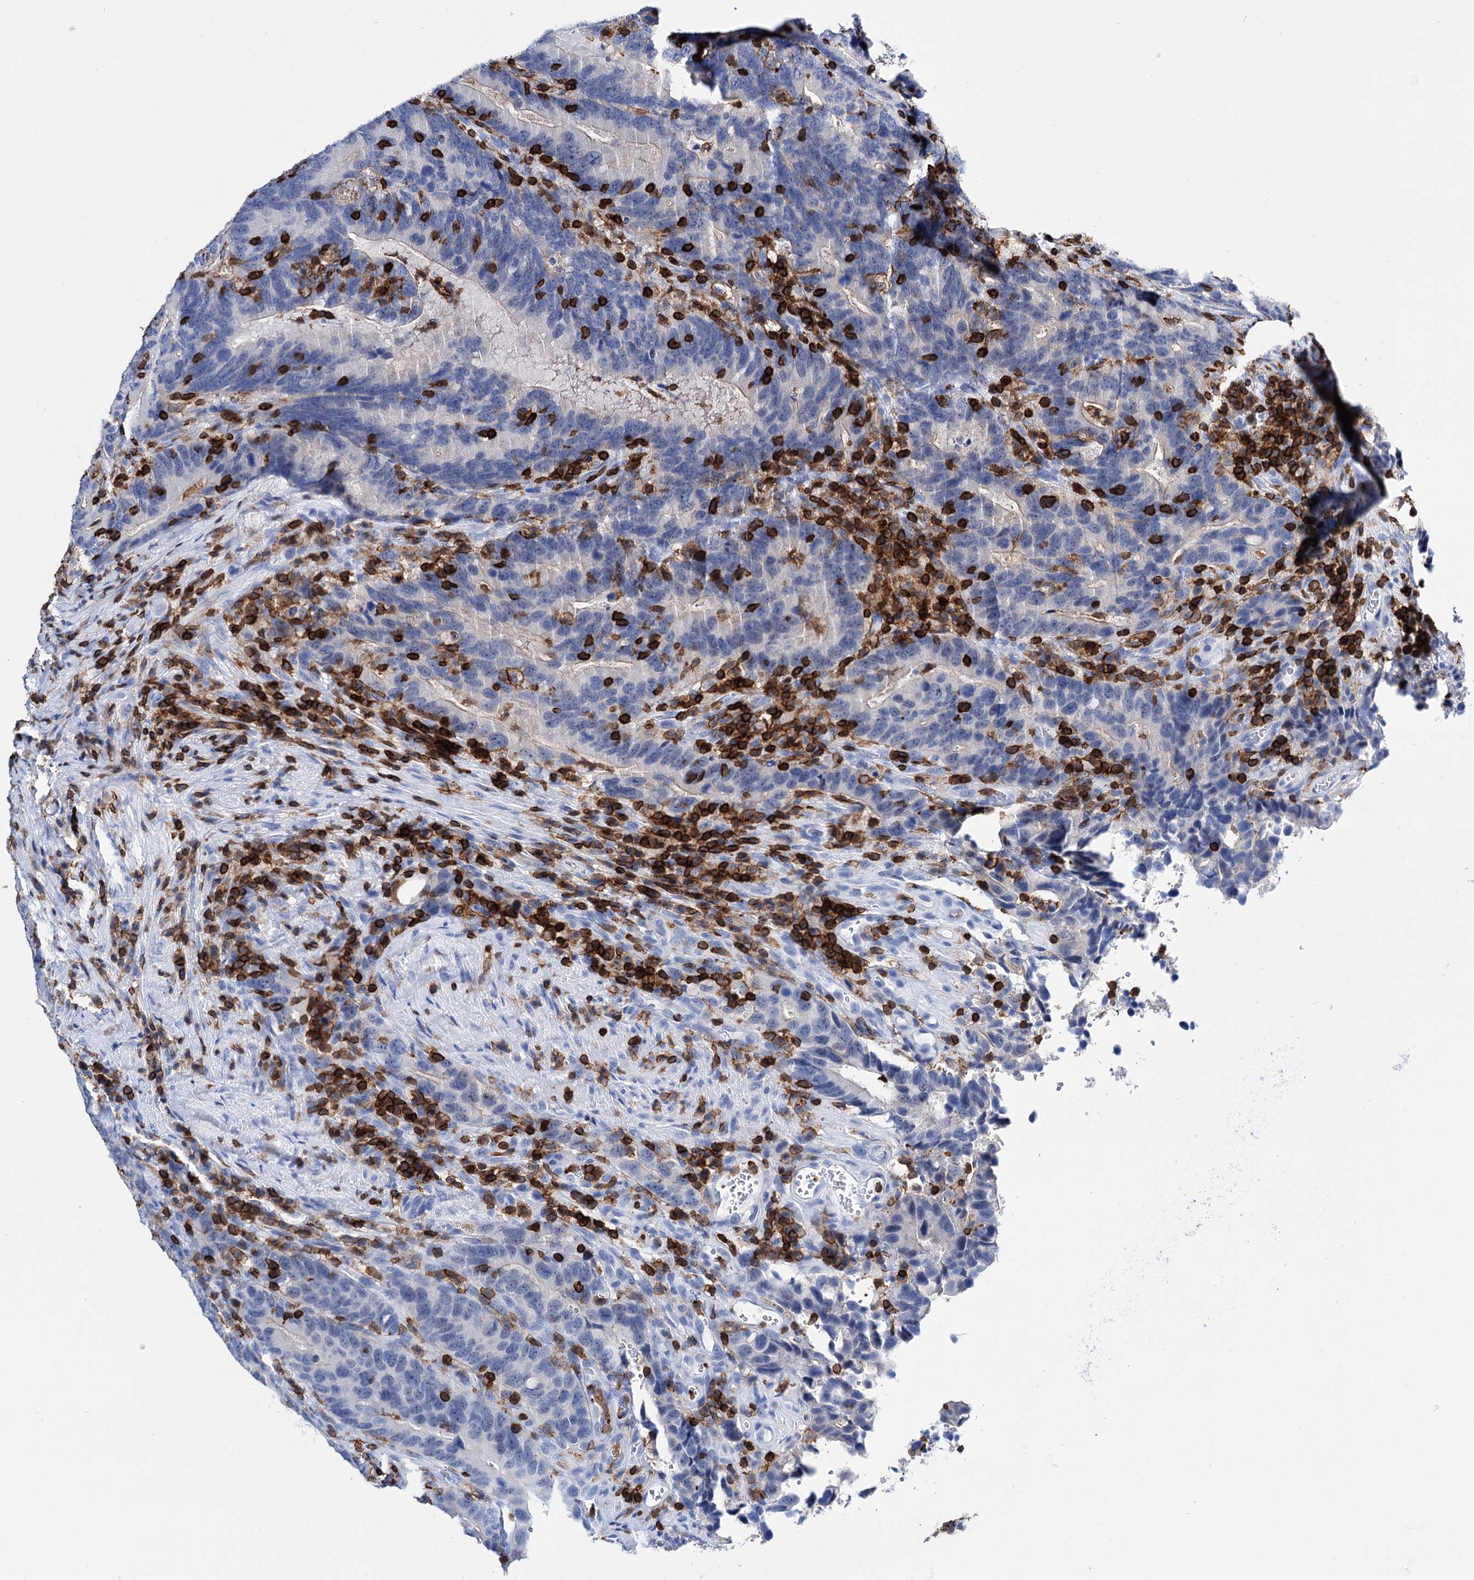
{"staining": {"intensity": "negative", "quantity": "none", "location": "none"}, "tissue": "colorectal cancer", "cell_type": "Tumor cells", "image_type": "cancer", "snomed": [{"axis": "morphology", "description": "Adenocarcinoma, NOS"}, {"axis": "topography", "description": "Colon"}], "caption": "High magnification brightfield microscopy of colorectal cancer (adenocarcinoma) stained with DAB (brown) and counterstained with hematoxylin (blue): tumor cells show no significant expression.", "gene": "DEF6", "patient": {"sex": "female", "age": 66}}